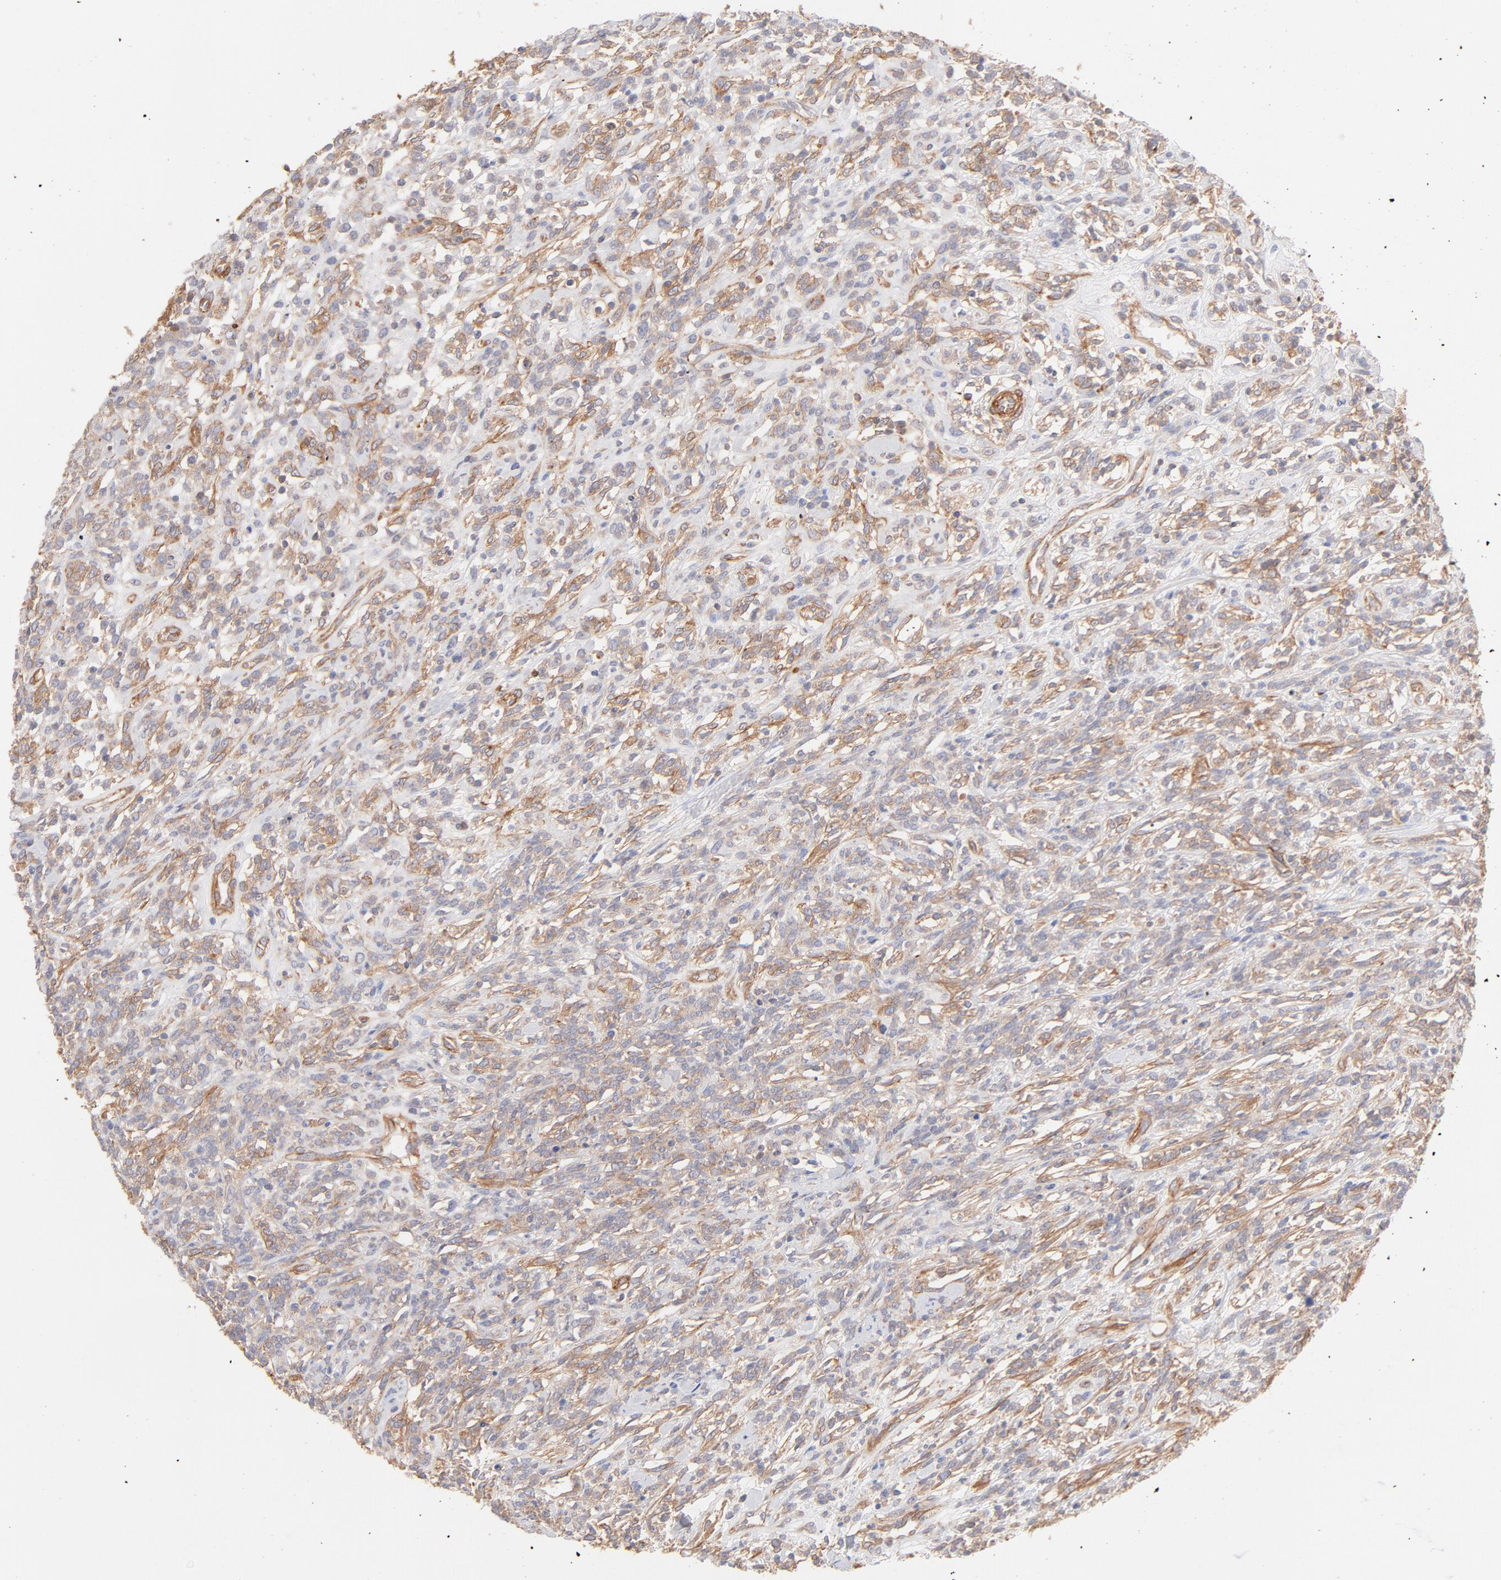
{"staining": {"intensity": "weak", "quantity": ">75%", "location": "cytoplasmic/membranous"}, "tissue": "lymphoma", "cell_type": "Tumor cells", "image_type": "cancer", "snomed": [{"axis": "morphology", "description": "Malignant lymphoma, non-Hodgkin's type, High grade"}, {"axis": "topography", "description": "Lymph node"}], "caption": "This is a histology image of immunohistochemistry staining of lymphoma, which shows weak positivity in the cytoplasmic/membranous of tumor cells.", "gene": "LDLRAP1", "patient": {"sex": "female", "age": 73}}